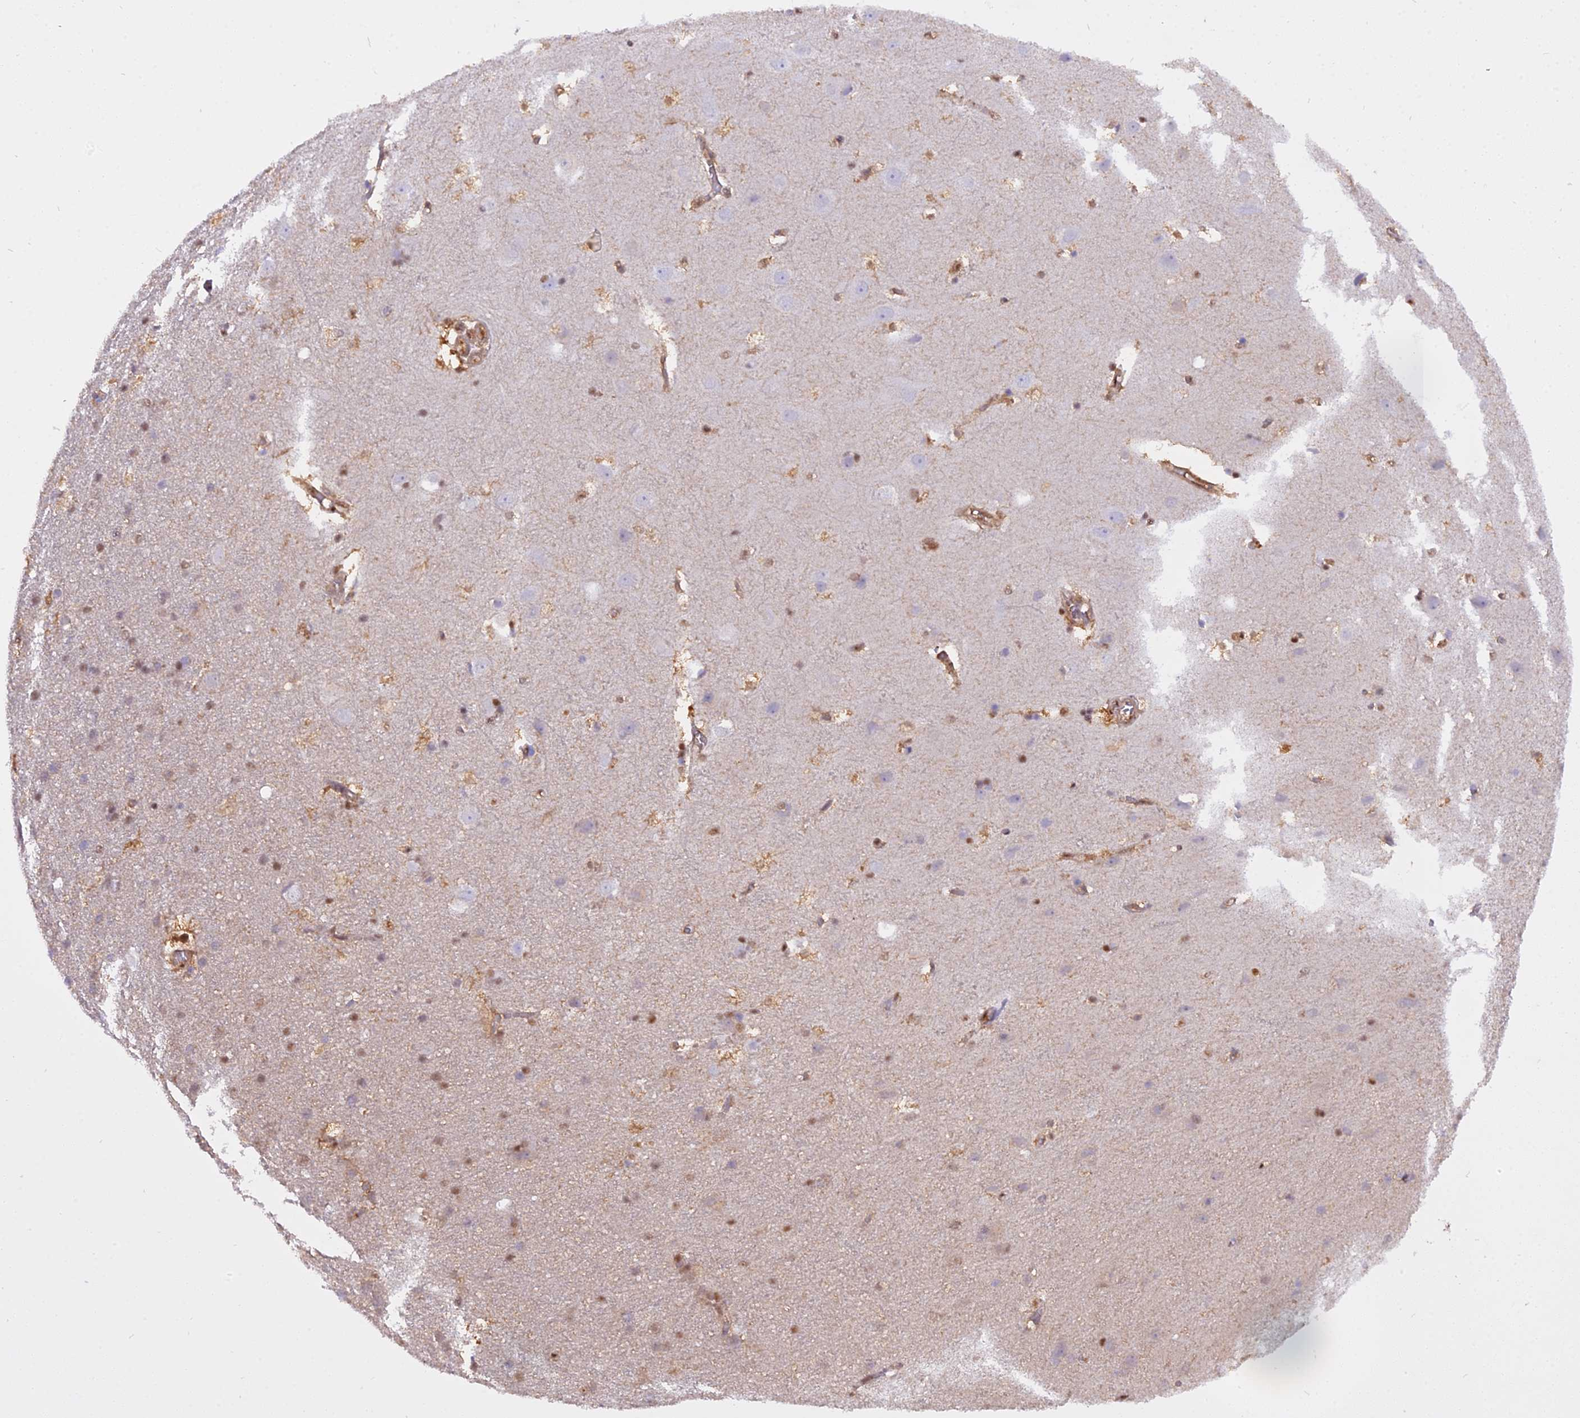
{"staining": {"intensity": "moderate", "quantity": ">75%", "location": "cytoplasmic/membranous,nuclear"}, "tissue": "cerebral cortex", "cell_type": "Endothelial cells", "image_type": "normal", "snomed": [{"axis": "morphology", "description": "Normal tissue, NOS"}, {"axis": "topography", "description": "Cerebral cortex"}], "caption": "This is a histology image of immunohistochemistry (IHC) staining of benign cerebral cortex, which shows moderate positivity in the cytoplasmic/membranous,nuclear of endothelial cells.", "gene": "NPEPL1", "patient": {"sex": "male", "age": 54}}